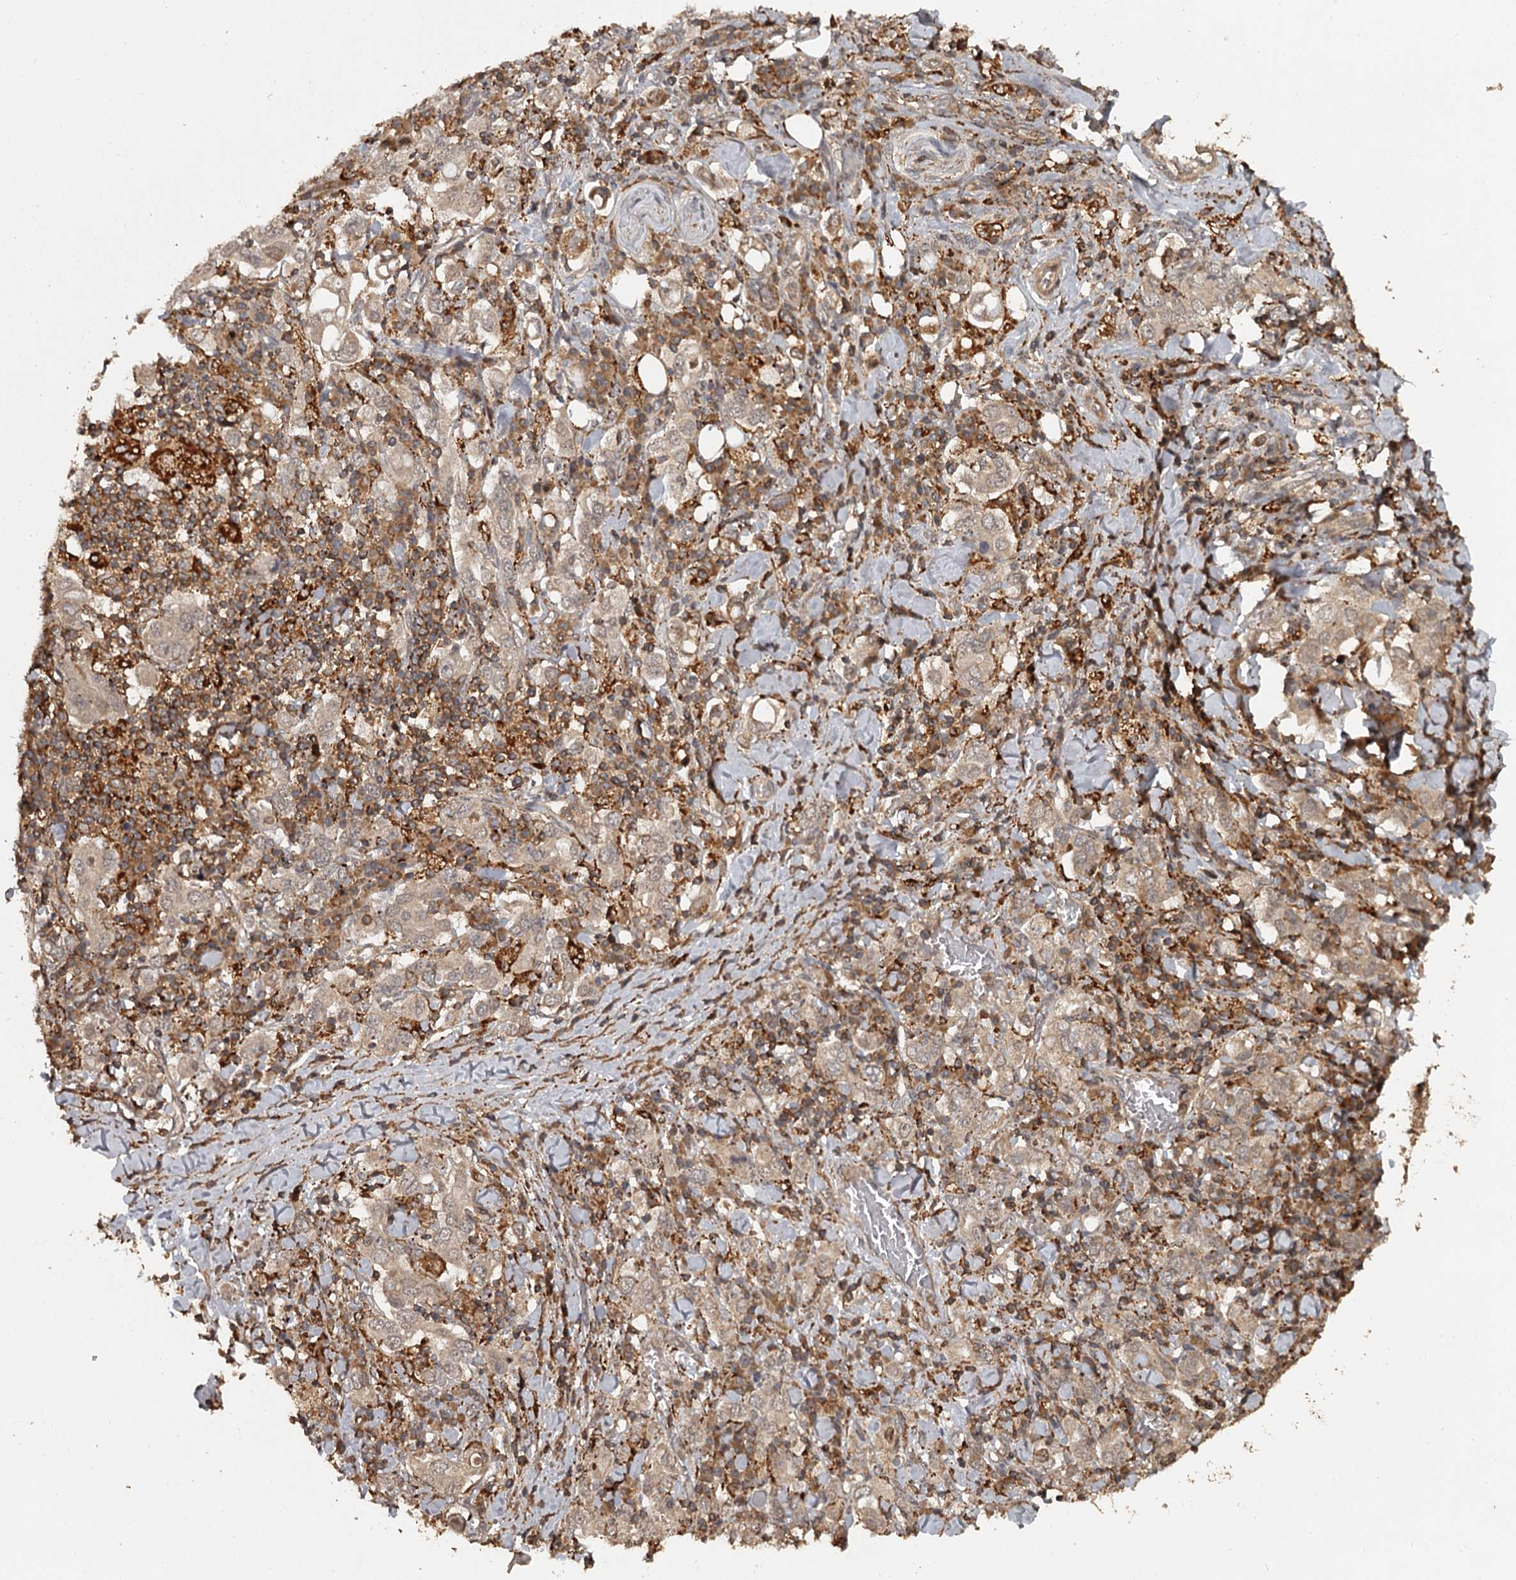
{"staining": {"intensity": "weak", "quantity": ">75%", "location": "cytoplasmic/membranous"}, "tissue": "stomach cancer", "cell_type": "Tumor cells", "image_type": "cancer", "snomed": [{"axis": "morphology", "description": "Adenocarcinoma, NOS"}, {"axis": "topography", "description": "Stomach, upper"}], "caption": "This photomicrograph reveals adenocarcinoma (stomach) stained with immunohistochemistry (IHC) to label a protein in brown. The cytoplasmic/membranous of tumor cells show weak positivity for the protein. Nuclei are counter-stained blue.", "gene": "FAXC", "patient": {"sex": "male", "age": 62}}